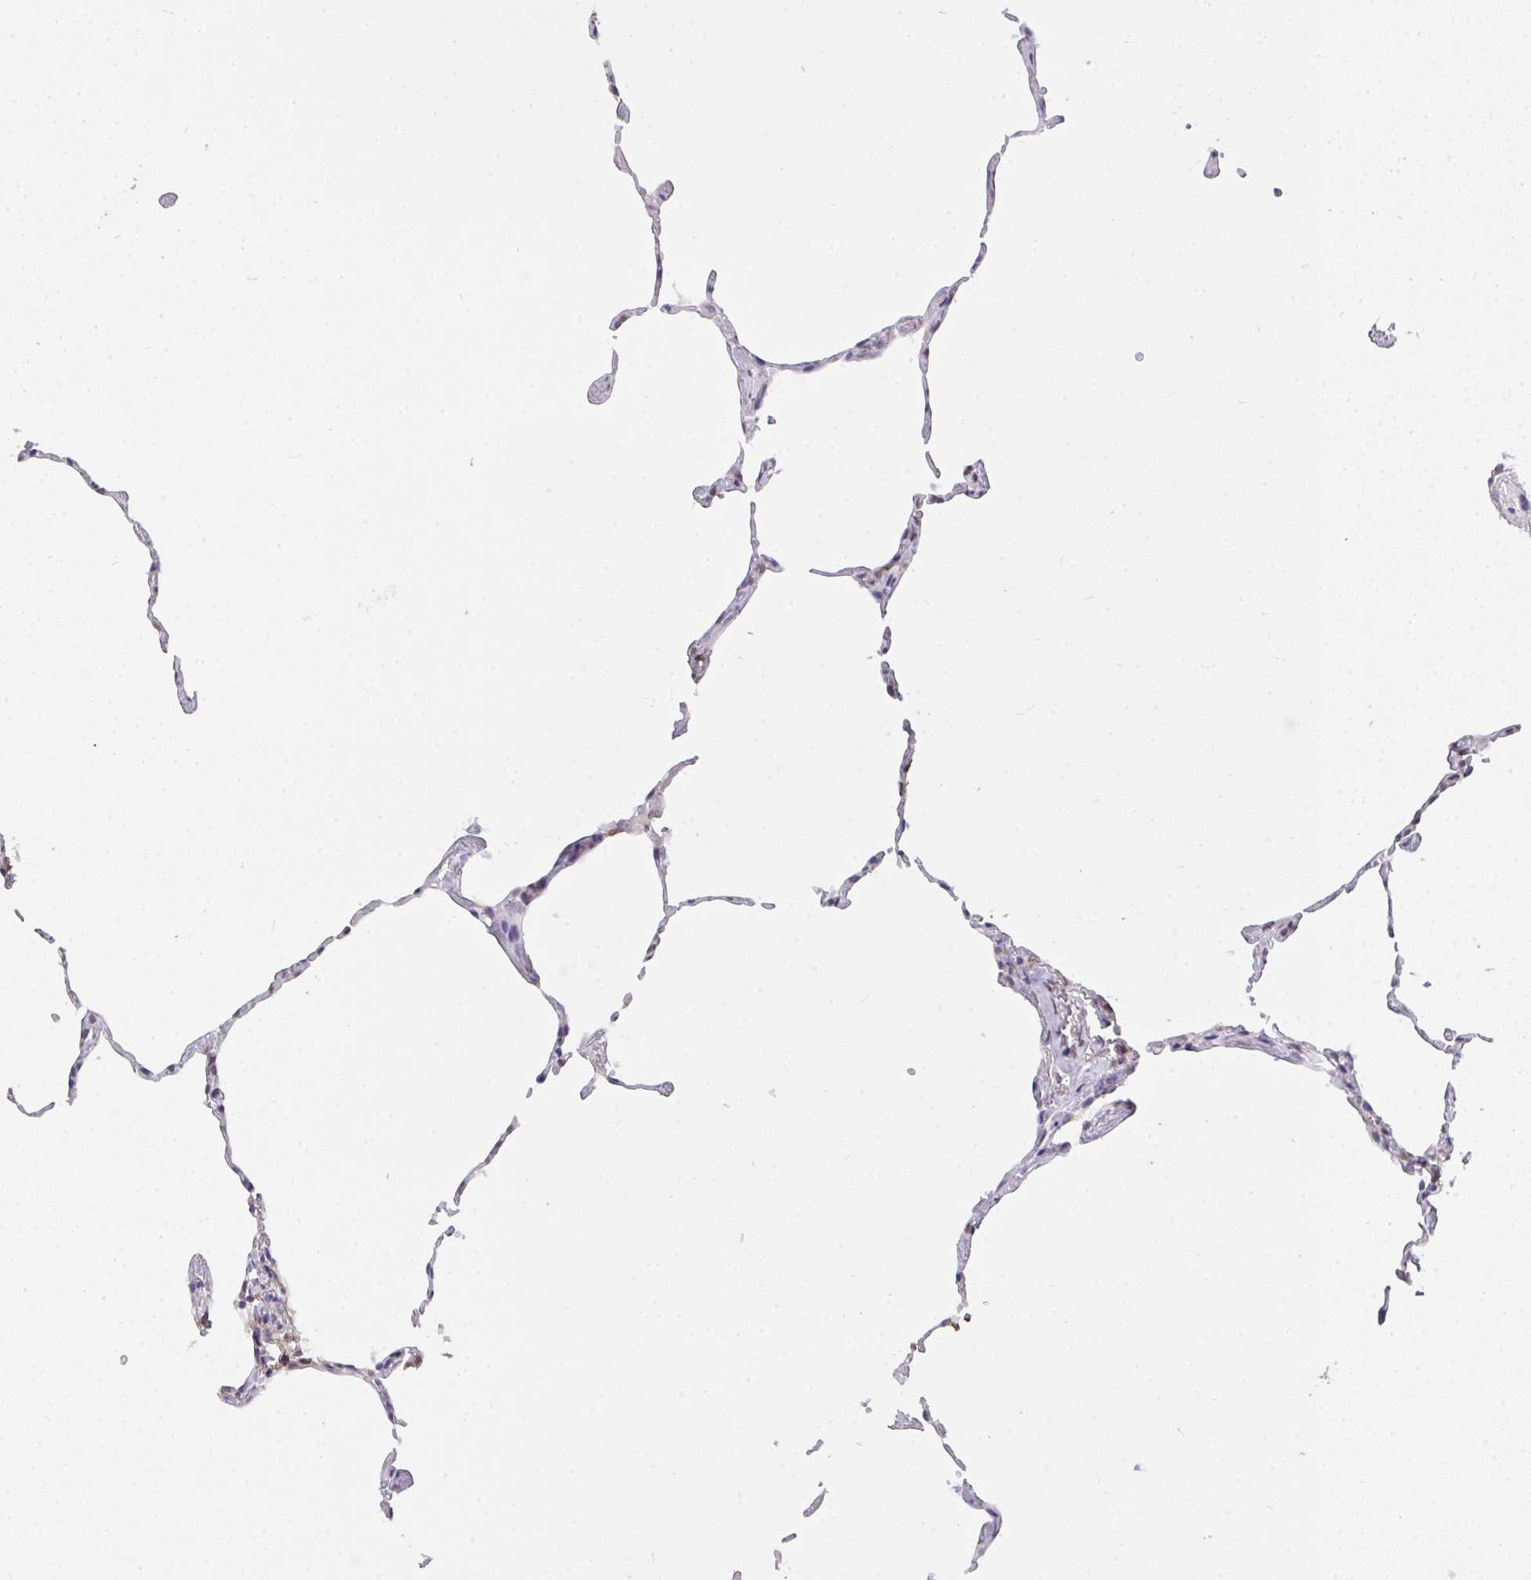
{"staining": {"intensity": "moderate", "quantity": "<25%", "location": "nuclear"}, "tissue": "lung", "cell_type": "Alveolar cells", "image_type": "normal", "snomed": [{"axis": "morphology", "description": "Normal tissue, NOS"}, {"axis": "topography", "description": "Lung"}], "caption": "Protein staining by IHC exhibits moderate nuclear positivity in about <25% of alveolar cells in unremarkable lung. (Brightfield microscopy of DAB IHC at high magnification).", "gene": "SEMA6B", "patient": {"sex": "female", "age": 57}}